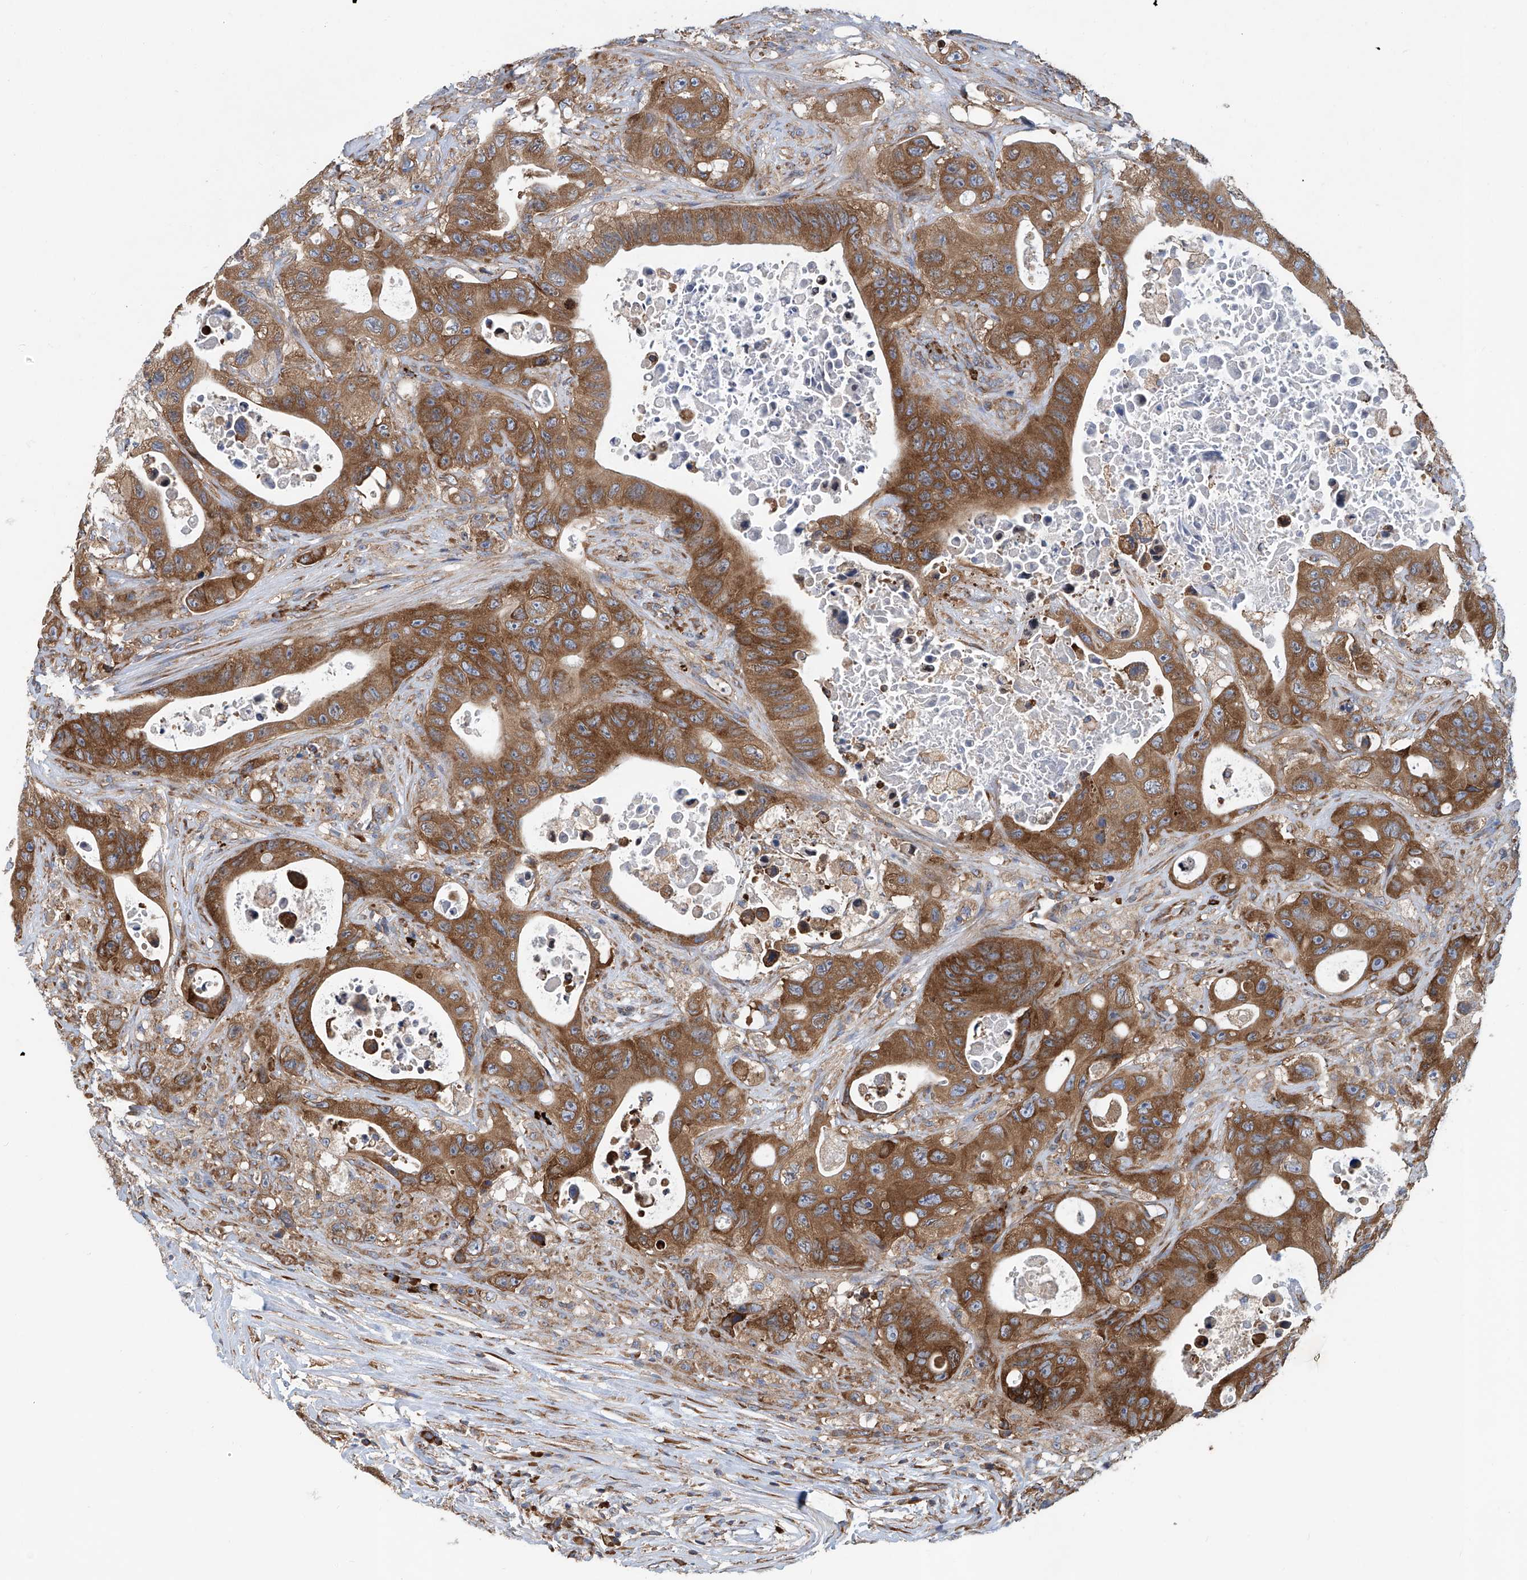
{"staining": {"intensity": "strong", "quantity": ">75%", "location": "cytoplasmic/membranous"}, "tissue": "colorectal cancer", "cell_type": "Tumor cells", "image_type": "cancer", "snomed": [{"axis": "morphology", "description": "Adenocarcinoma, NOS"}, {"axis": "topography", "description": "Colon"}], "caption": "Protein analysis of colorectal cancer (adenocarcinoma) tissue shows strong cytoplasmic/membranous staining in approximately >75% of tumor cells.", "gene": "SENP2", "patient": {"sex": "female", "age": 46}}